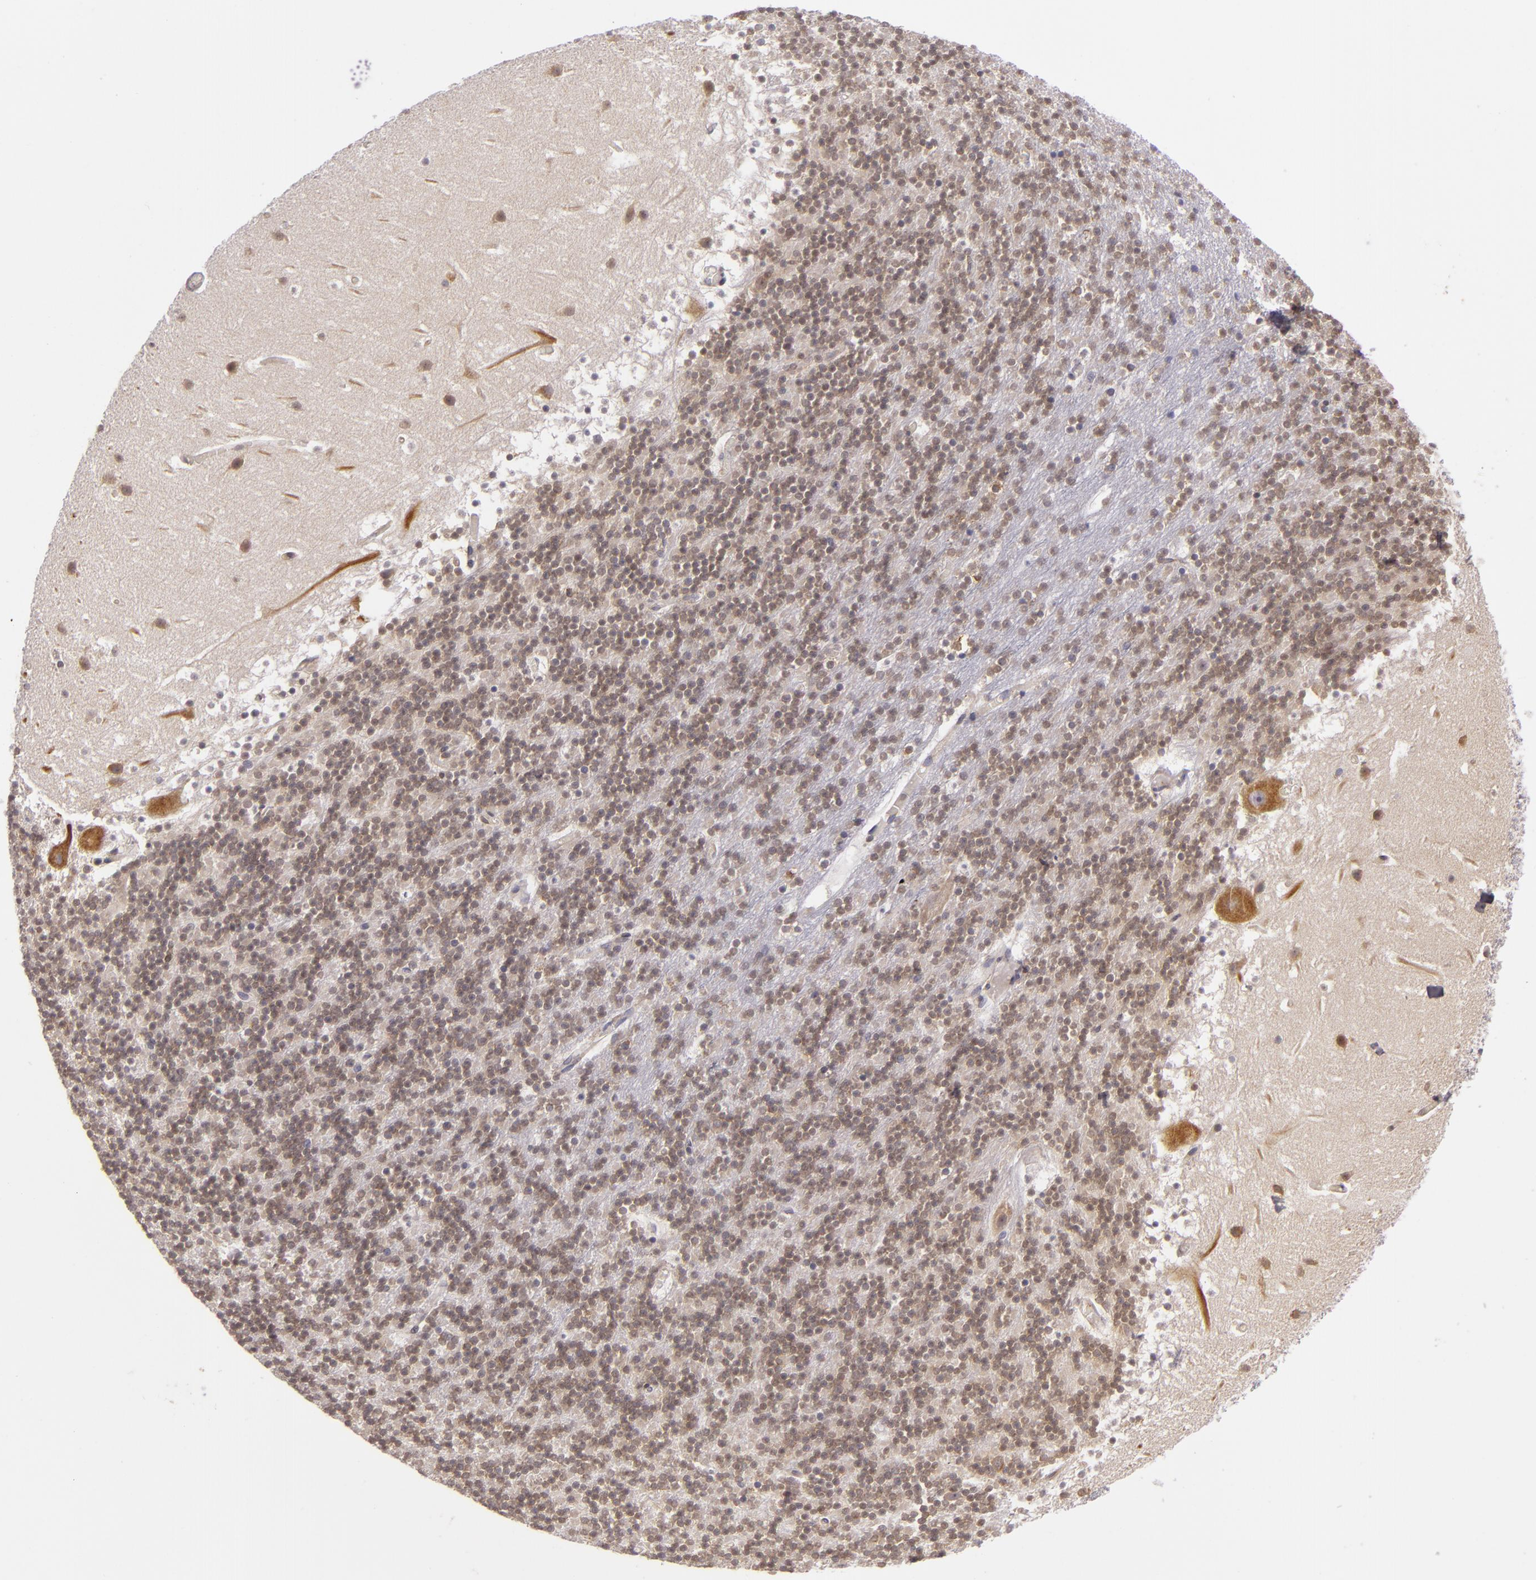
{"staining": {"intensity": "weak", "quantity": "<25%", "location": "cytoplasmic/membranous,nuclear"}, "tissue": "cerebellum", "cell_type": "Cells in granular layer", "image_type": "normal", "snomed": [{"axis": "morphology", "description": "Normal tissue, NOS"}, {"axis": "topography", "description": "Cerebellum"}], "caption": "This is an immunohistochemistry photomicrograph of unremarkable cerebellum. There is no positivity in cells in granular layer.", "gene": "UPF3B", "patient": {"sex": "male", "age": 45}}